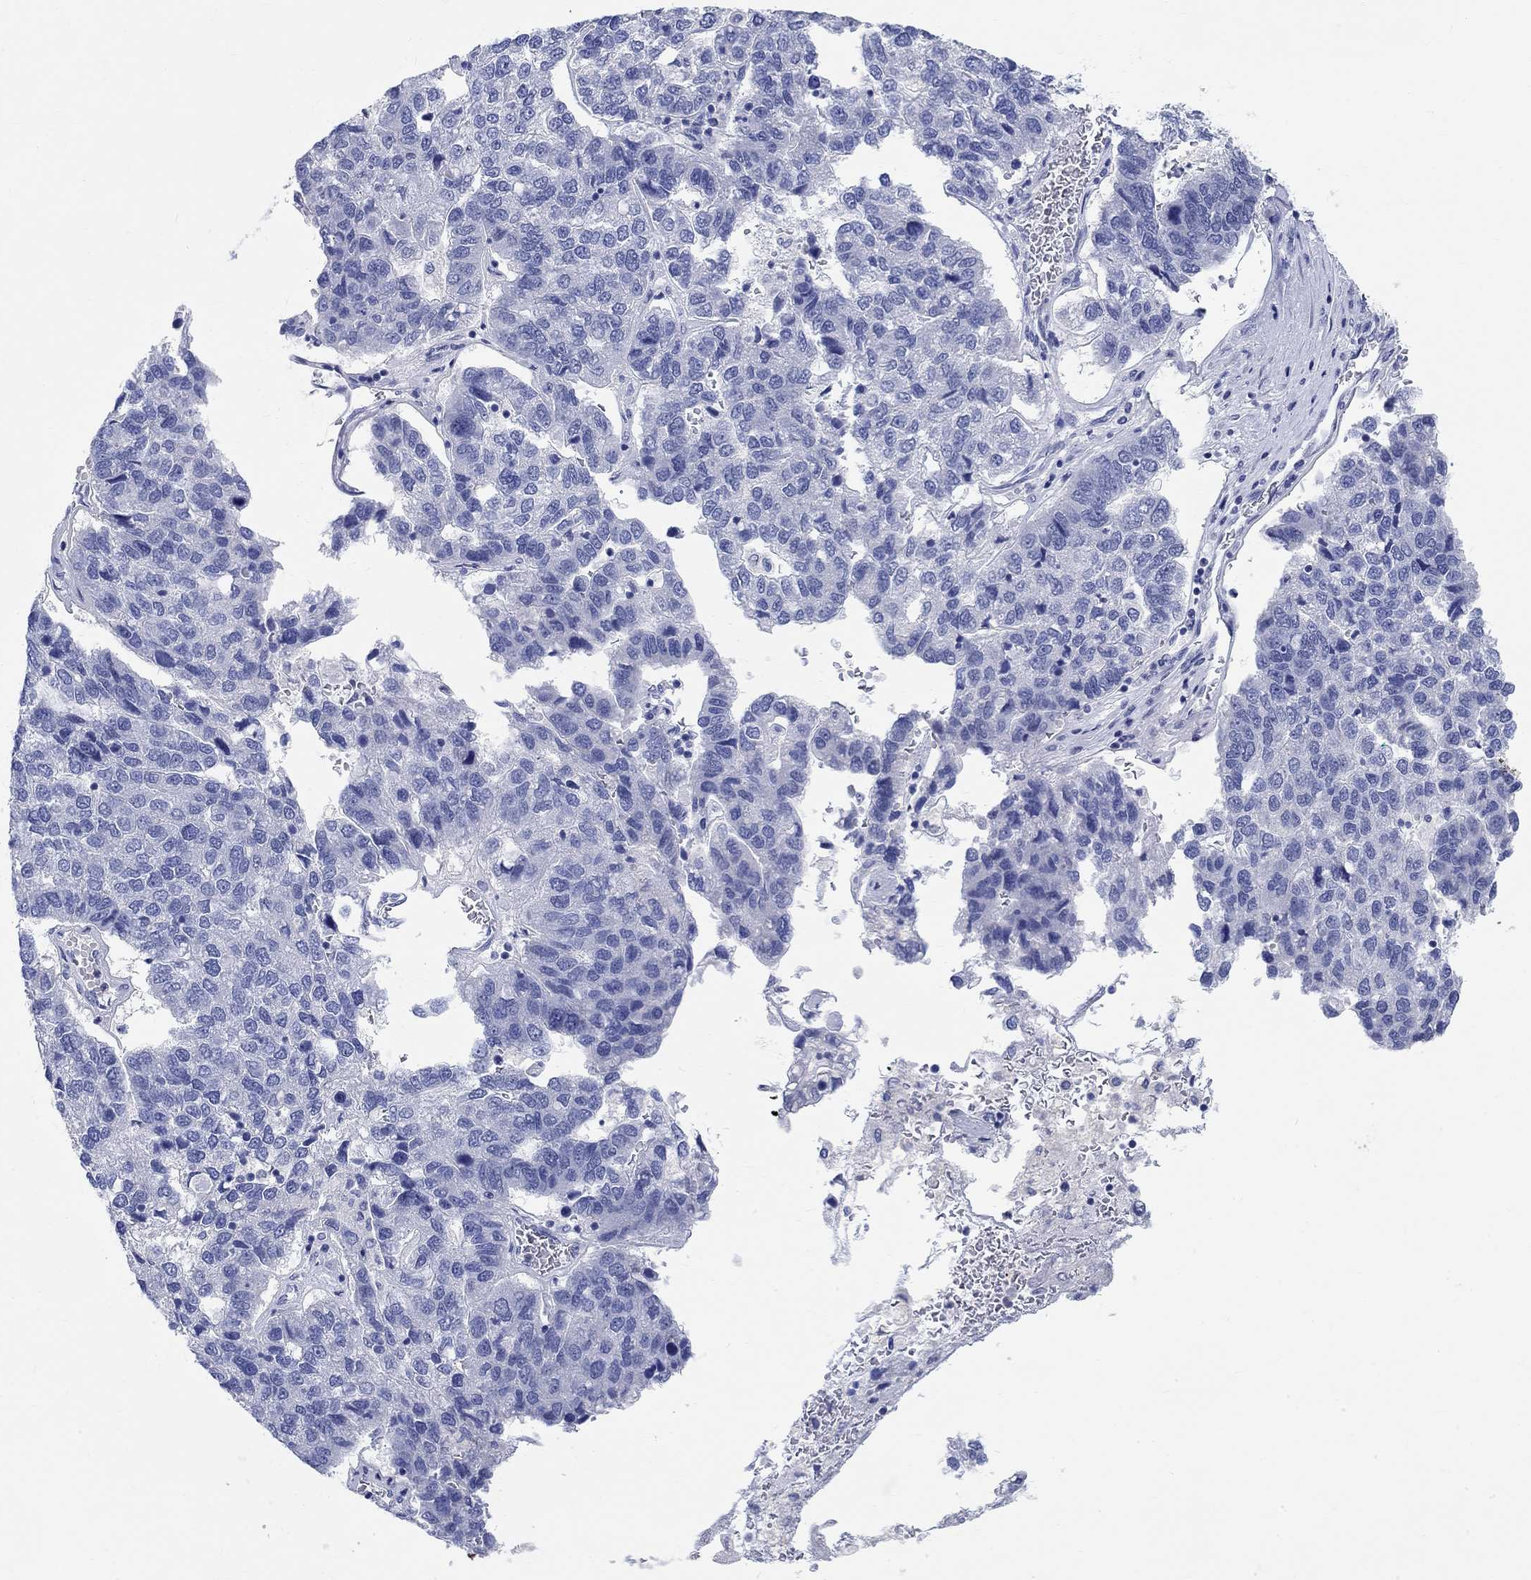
{"staining": {"intensity": "negative", "quantity": "none", "location": "none"}, "tissue": "pancreatic cancer", "cell_type": "Tumor cells", "image_type": "cancer", "snomed": [{"axis": "morphology", "description": "Adenocarcinoma, NOS"}, {"axis": "topography", "description": "Pancreas"}], "caption": "Immunohistochemical staining of pancreatic cancer shows no significant staining in tumor cells.", "gene": "ANKS1B", "patient": {"sex": "female", "age": 61}}